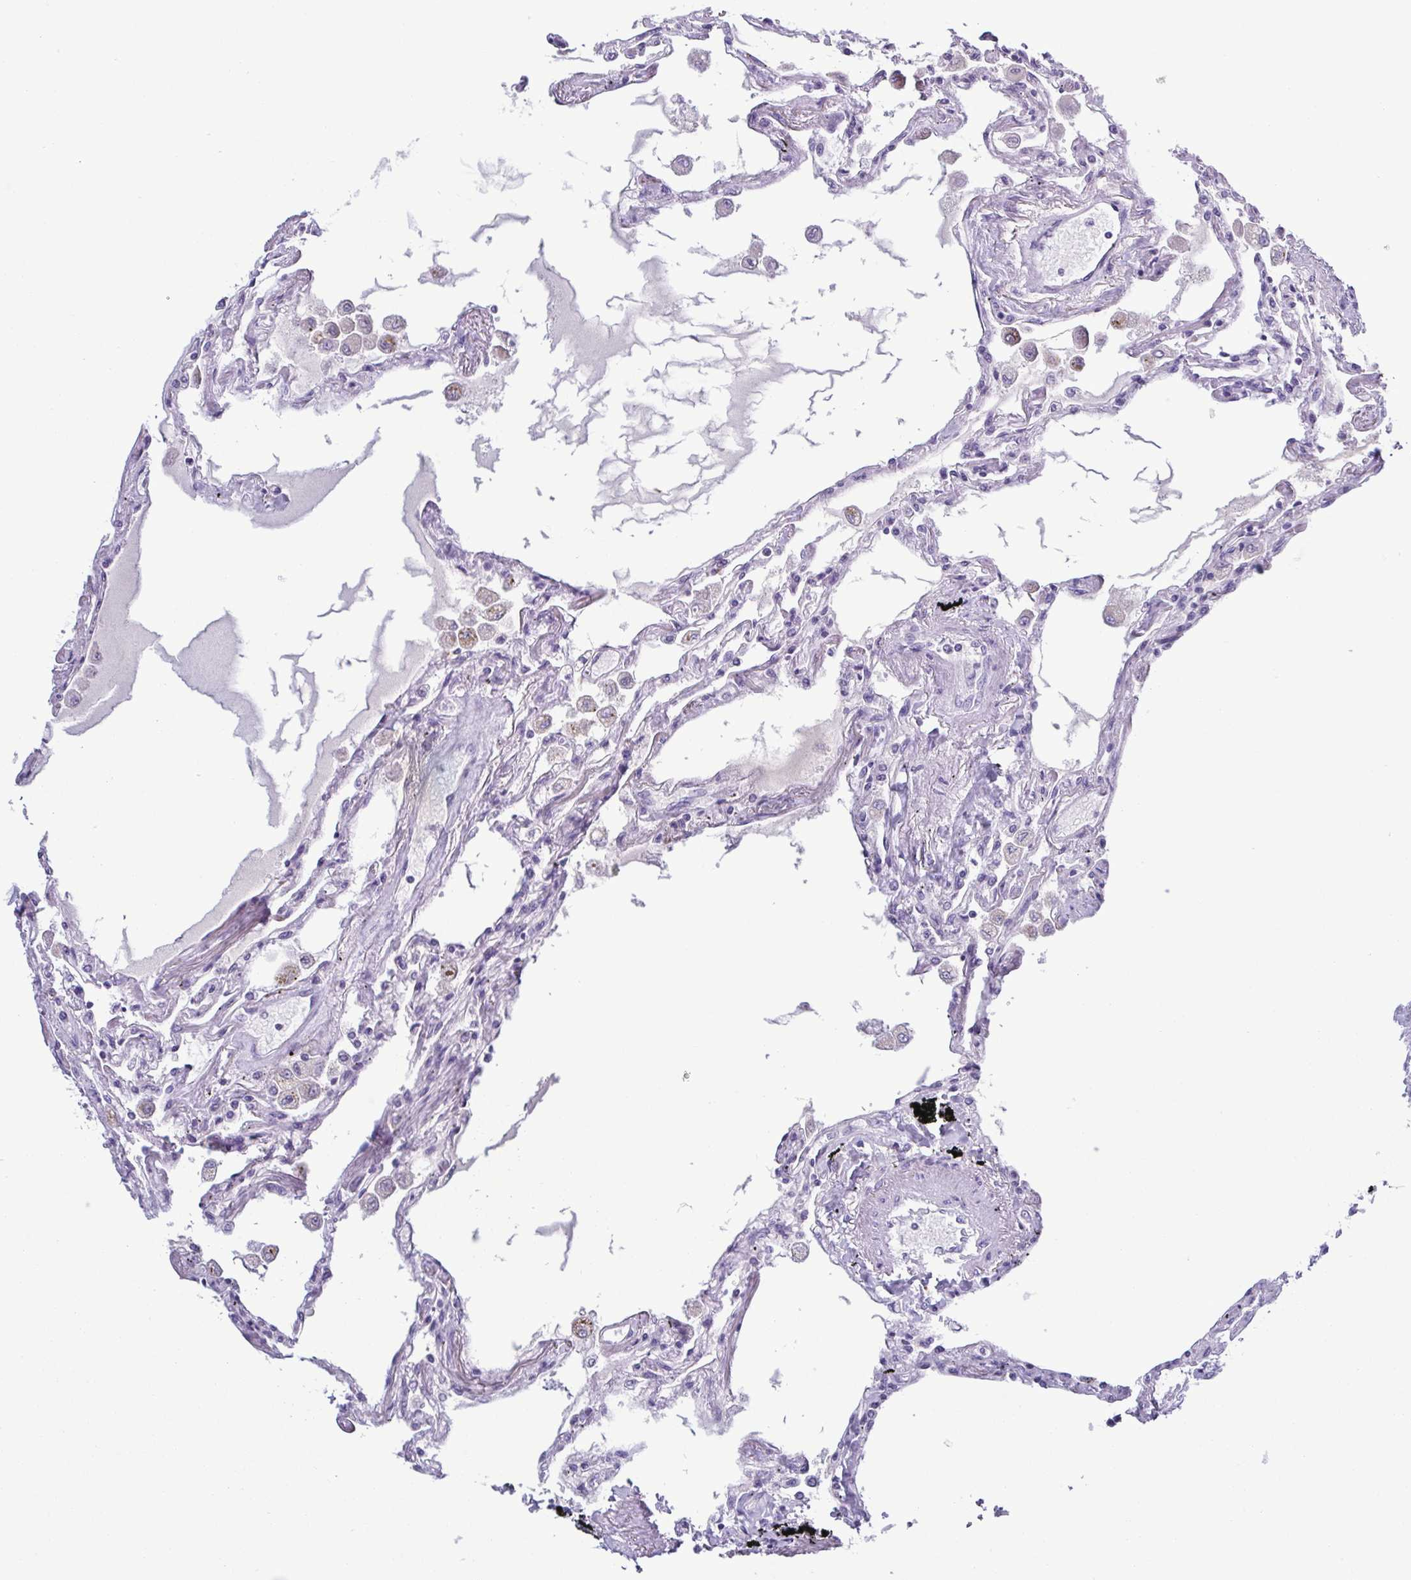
{"staining": {"intensity": "negative", "quantity": "none", "location": "none"}, "tissue": "lung", "cell_type": "Alveolar cells", "image_type": "normal", "snomed": [{"axis": "morphology", "description": "Normal tissue, NOS"}, {"axis": "morphology", "description": "Adenocarcinoma, NOS"}, {"axis": "topography", "description": "Cartilage tissue"}, {"axis": "topography", "description": "Lung"}], "caption": "A high-resolution histopathology image shows immunohistochemistry (IHC) staining of benign lung, which exhibits no significant positivity in alveolar cells.", "gene": "INAFM1", "patient": {"sex": "female", "age": 67}}